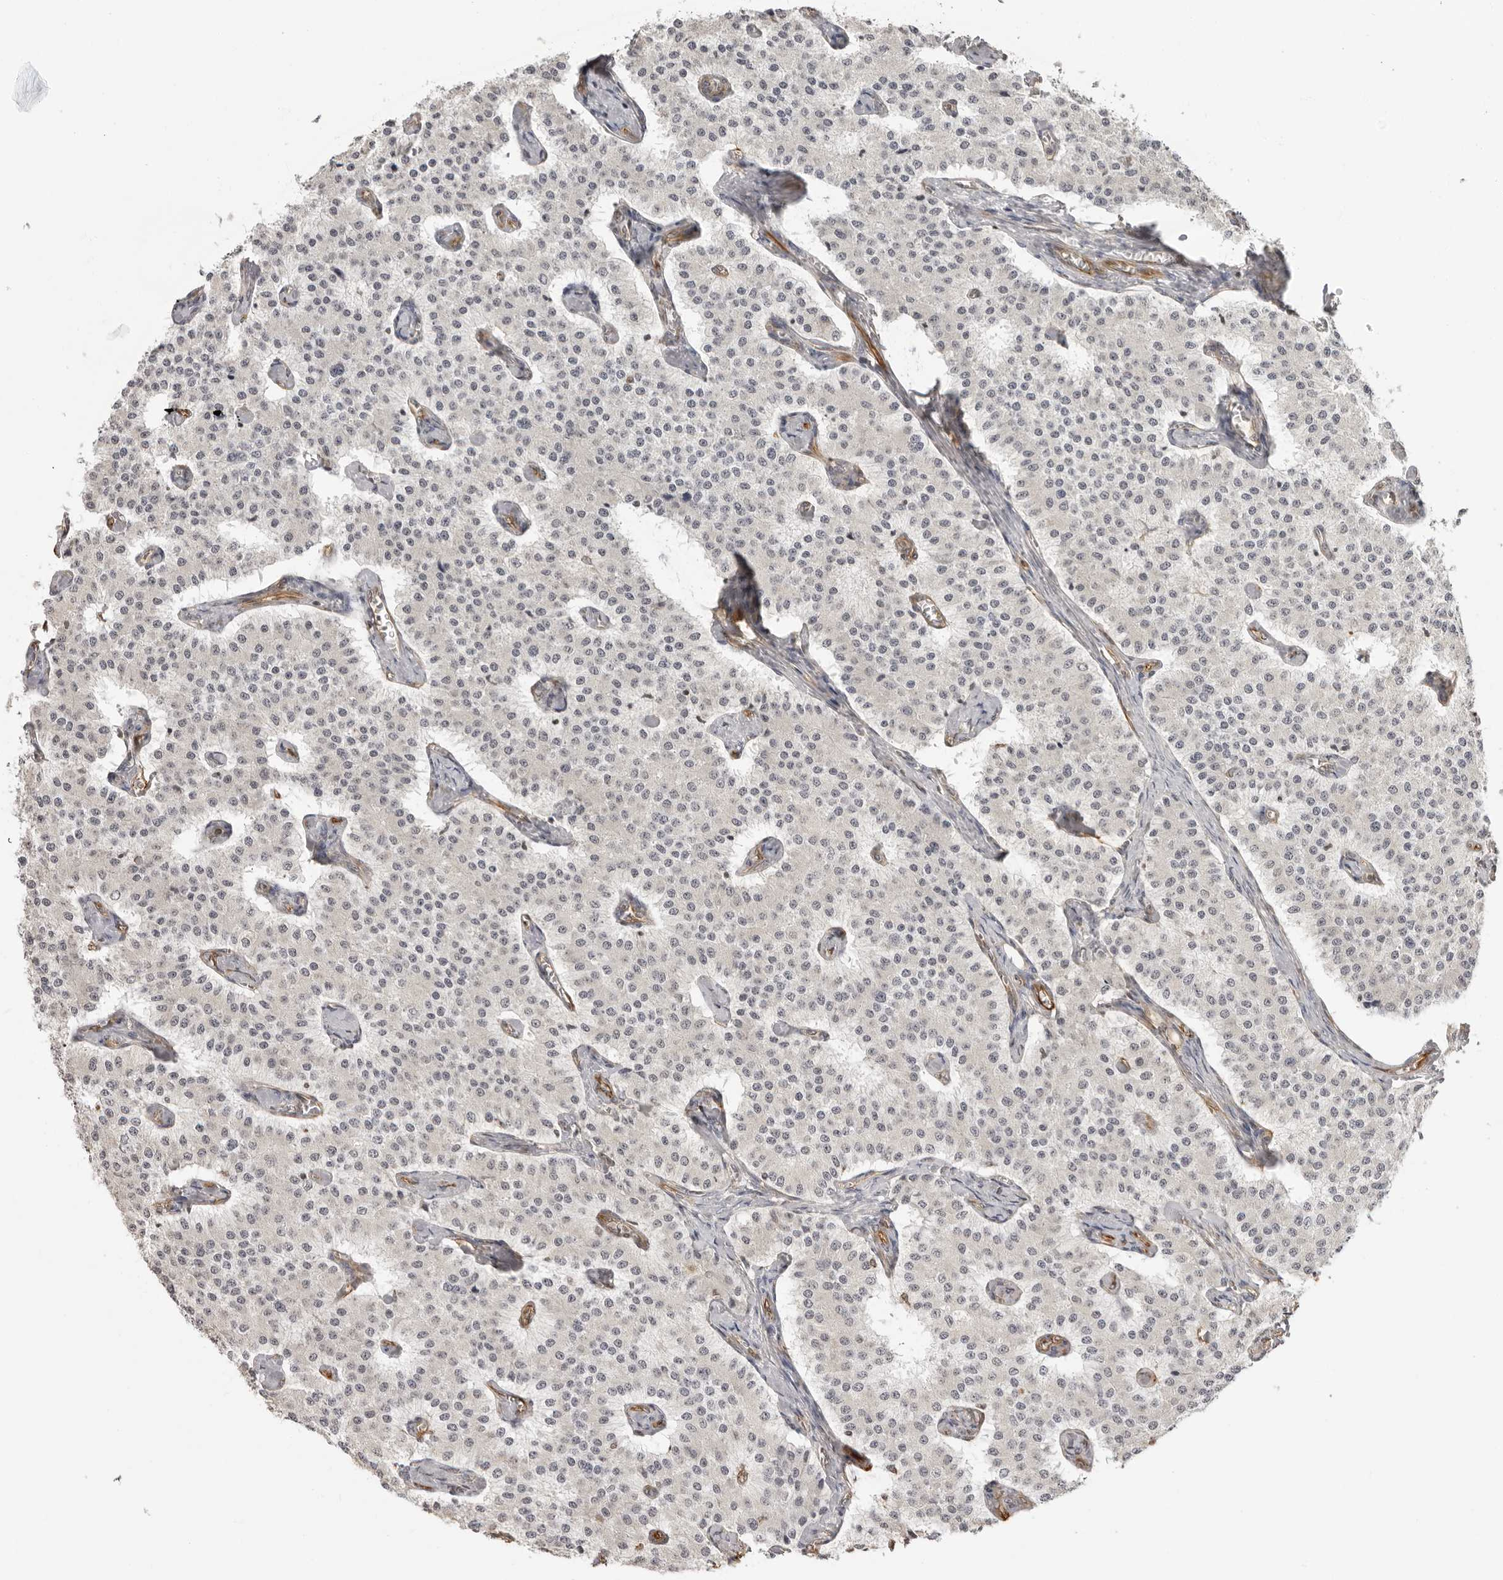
{"staining": {"intensity": "negative", "quantity": "none", "location": "none"}, "tissue": "carcinoid", "cell_type": "Tumor cells", "image_type": "cancer", "snomed": [{"axis": "morphology", "description": "Carcinoid, malignant, NOS"}, {"axis": "topography", "description": "Colon"}], "caption": "DAB (3,3'-diaminobenzidine) immunohistochemical staining of human carcinoid (malignant) reveals no significant staining in tumor cells. Brightfield microscopy of immunohistochemistry (IHC) stained with DAB (3,3'-diaminobenzidine) (brown) and hematoxylin (blue), captured at high magnification.", "gene": "DYNLT5", "patient": {"sex": "female", "age": 52}}